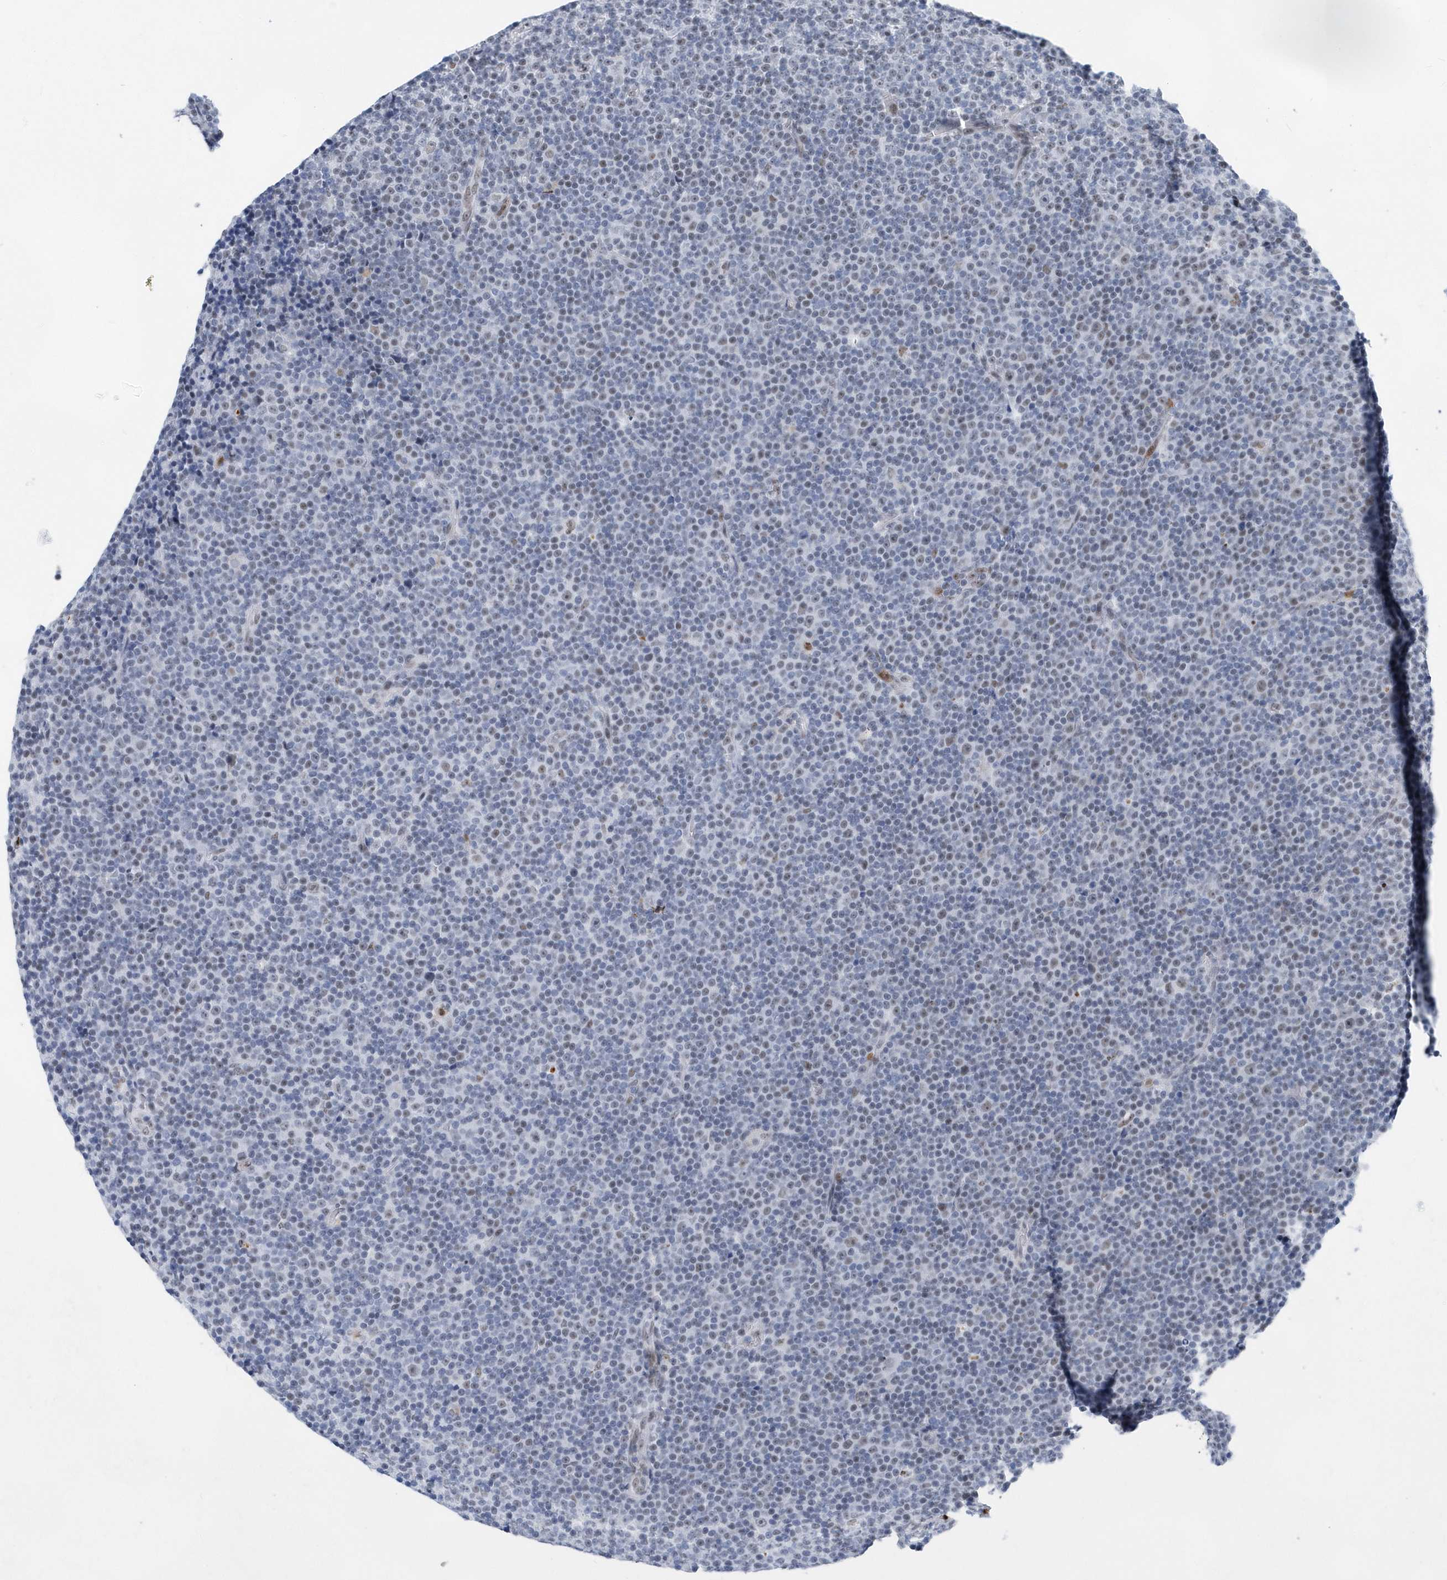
{"staining": {"intensity": "negative", "quantity": "none", "location": "none"}, "tissue": "lymphoma", "cell_type": "Tumor cells", "image_type": "cancer", "snomed": [{"axis": "morphology", "description": "Malignant lymphoma, non-Hodgkin's type, Low grade"}, {"axis": "topography", "description": "Lymph node"}], "caption": "Human lymphoma stained for a protein using immunohistochemistry (IHC) reveals no positivity in tumor cells.", "gene": "RPP30", "patient": {"sex": "female", "age": 67}}